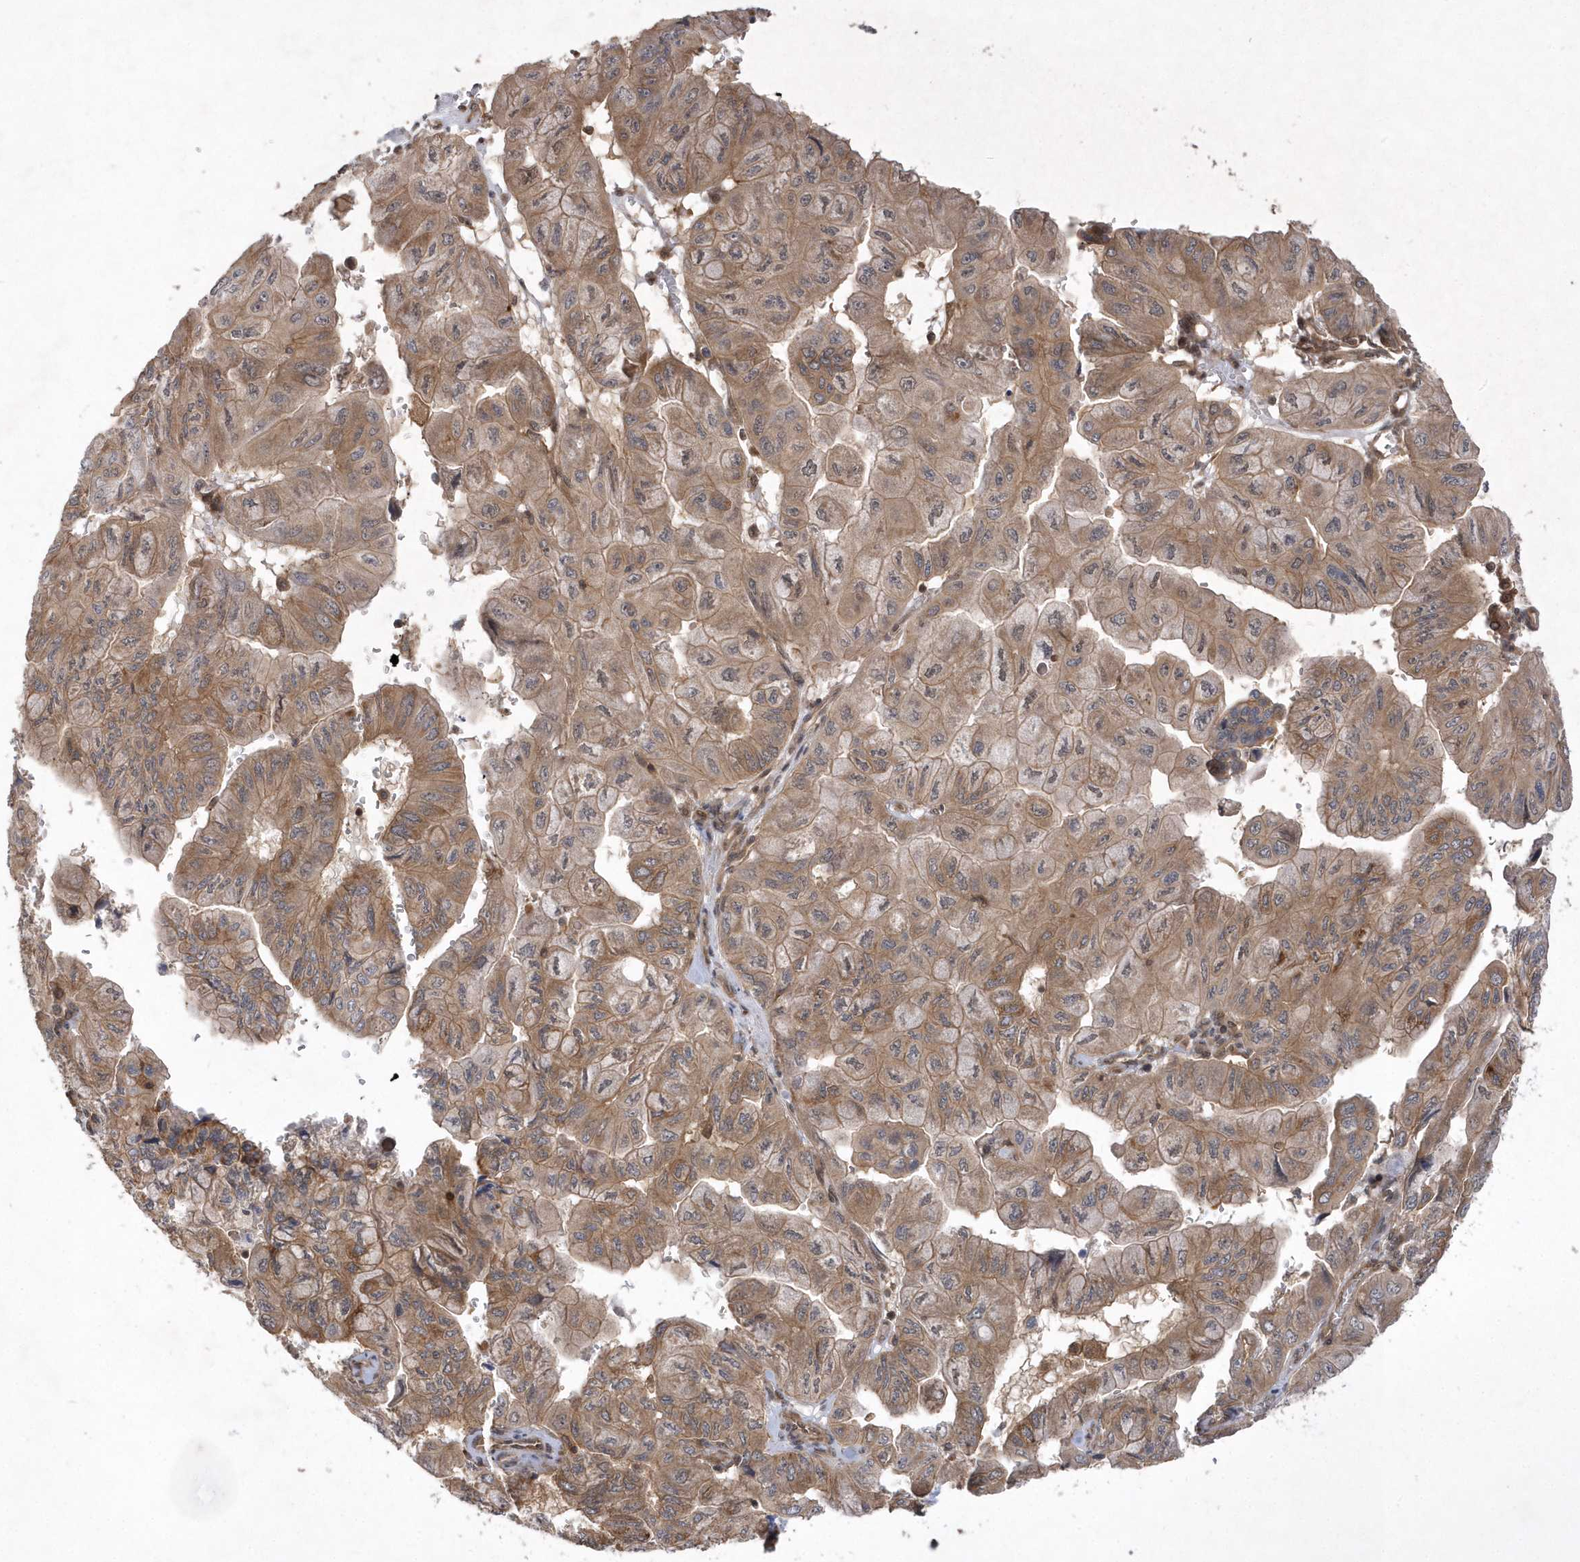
{"staining": {"intensity": "moderate", "quantity": ">75%", "location": "cytoplasmic/membranous"}, "tissue": "pancreatic cancer", "cell_type": "Tumor cells", "image_type": "cancer", "snomed": [{"axis": "morphology", "description": "Adenocarcinoma, NOS"}, {"axis": "topography", "description": "Pancreas"}], "caption": "IHC photomicrograph of neoplastic tissue: pancreatic cancer stained using immunohistochemistry (IHC) shows medium levels of moderate protein expression localized specifically in the cytoplasmic/membranous of tumor cells, appearing as a cytoplasmic/membranous brown color.", "gene": "GFM2", "patient": {"sex": "male", "age": 51}}